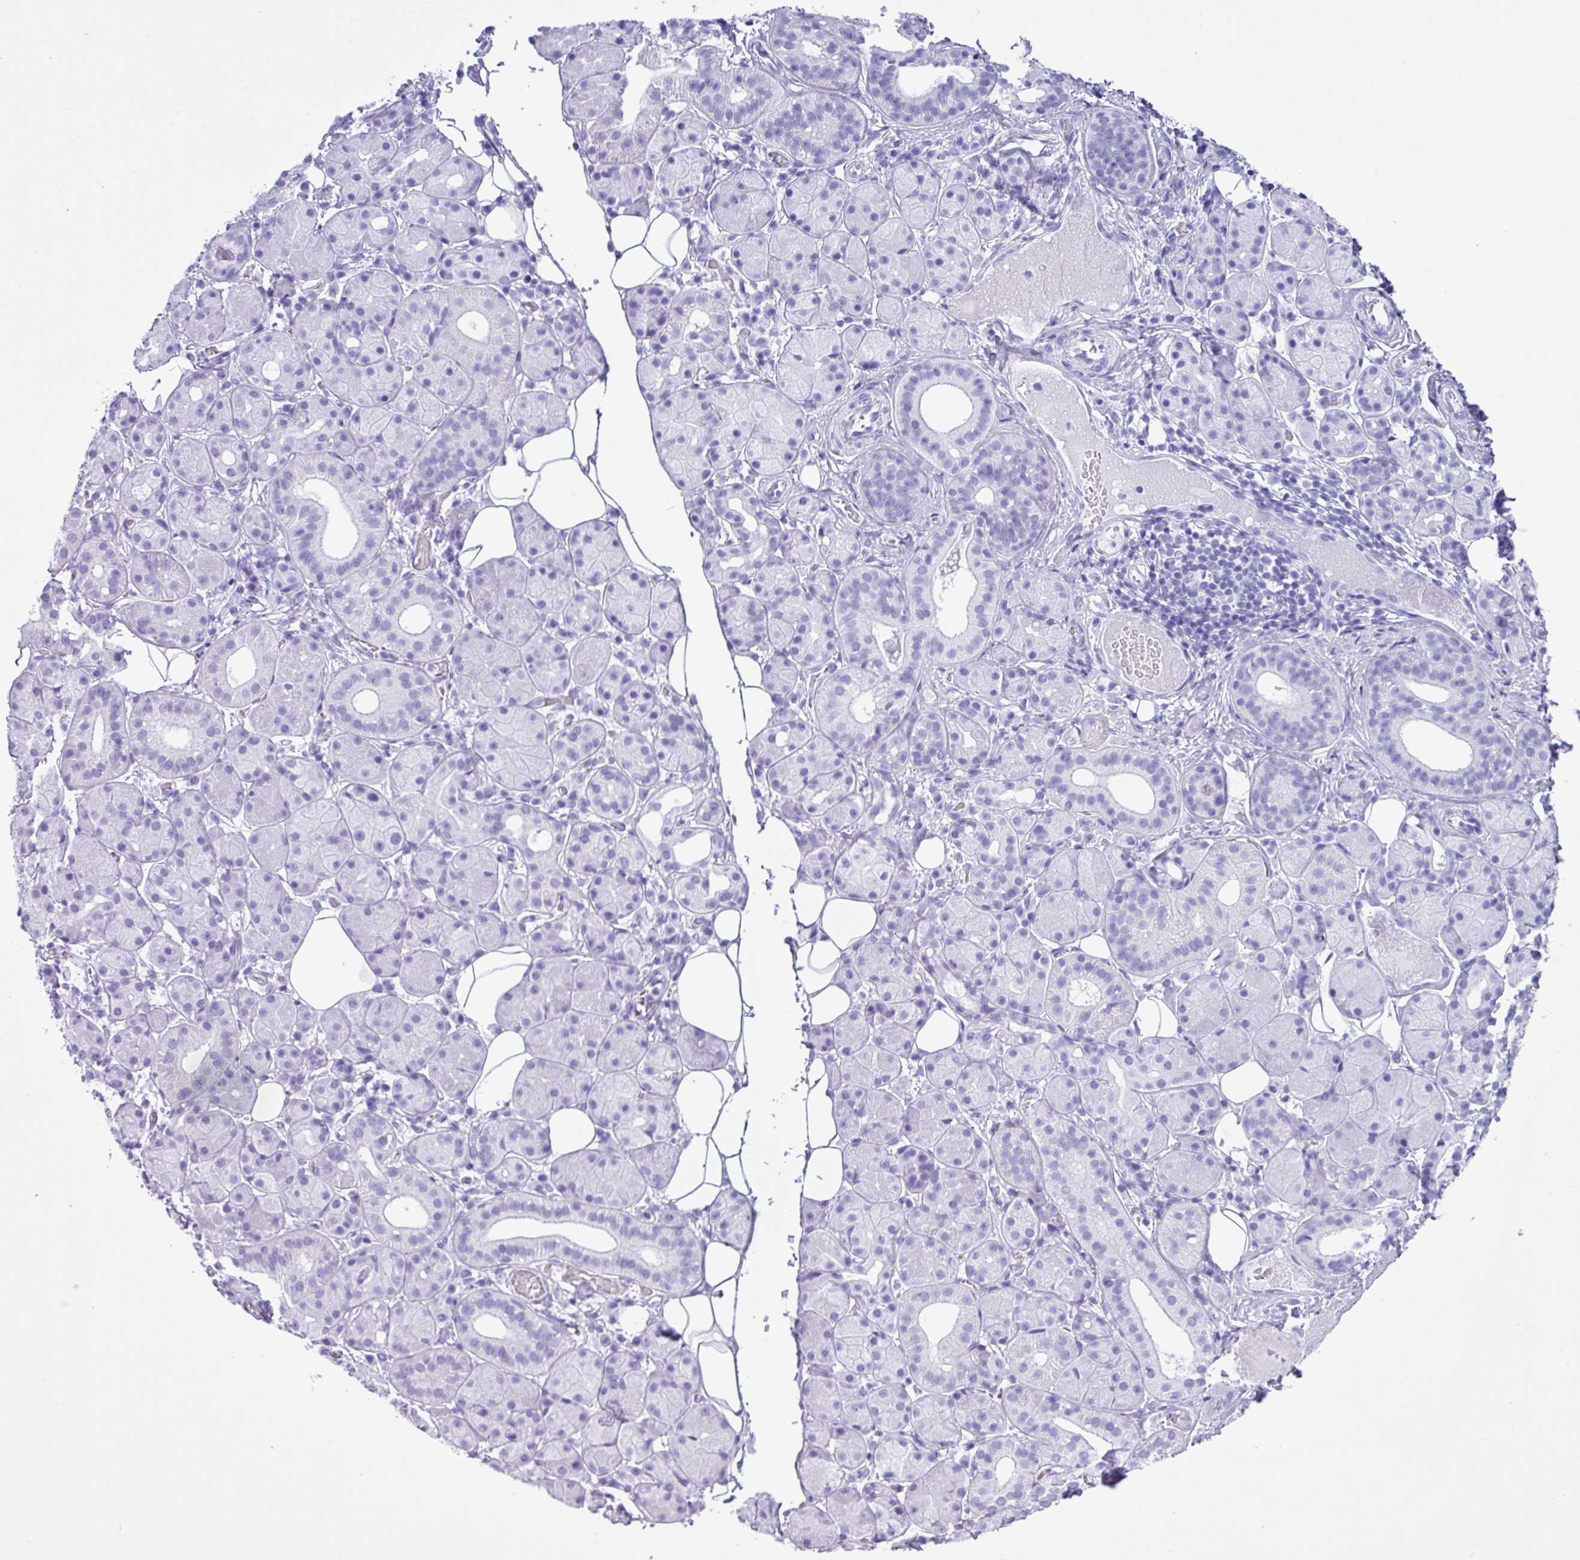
{"staining": {"intensity": "negative", "quantity": "none", "location": "none"}, "tissue": "salivary gland", "cell_type": "Glandular cells", "image_type": "normal", "snomed": [{"axis": "morphology", "description": "Squamous cell carcinoma, NOS"}, {"axis": "topography", "description": "Skin"}, {"axis": "topography", "description": "Head-Neck"}], "caption": "A micrograph of salivary gland stained for a protein exhibits no brown staining in glandular cells. (DAB immunohistochemistry (IHC), high magnification).", "gene": "ZNF568", "patient": {"sex": "male", "age": 80}}